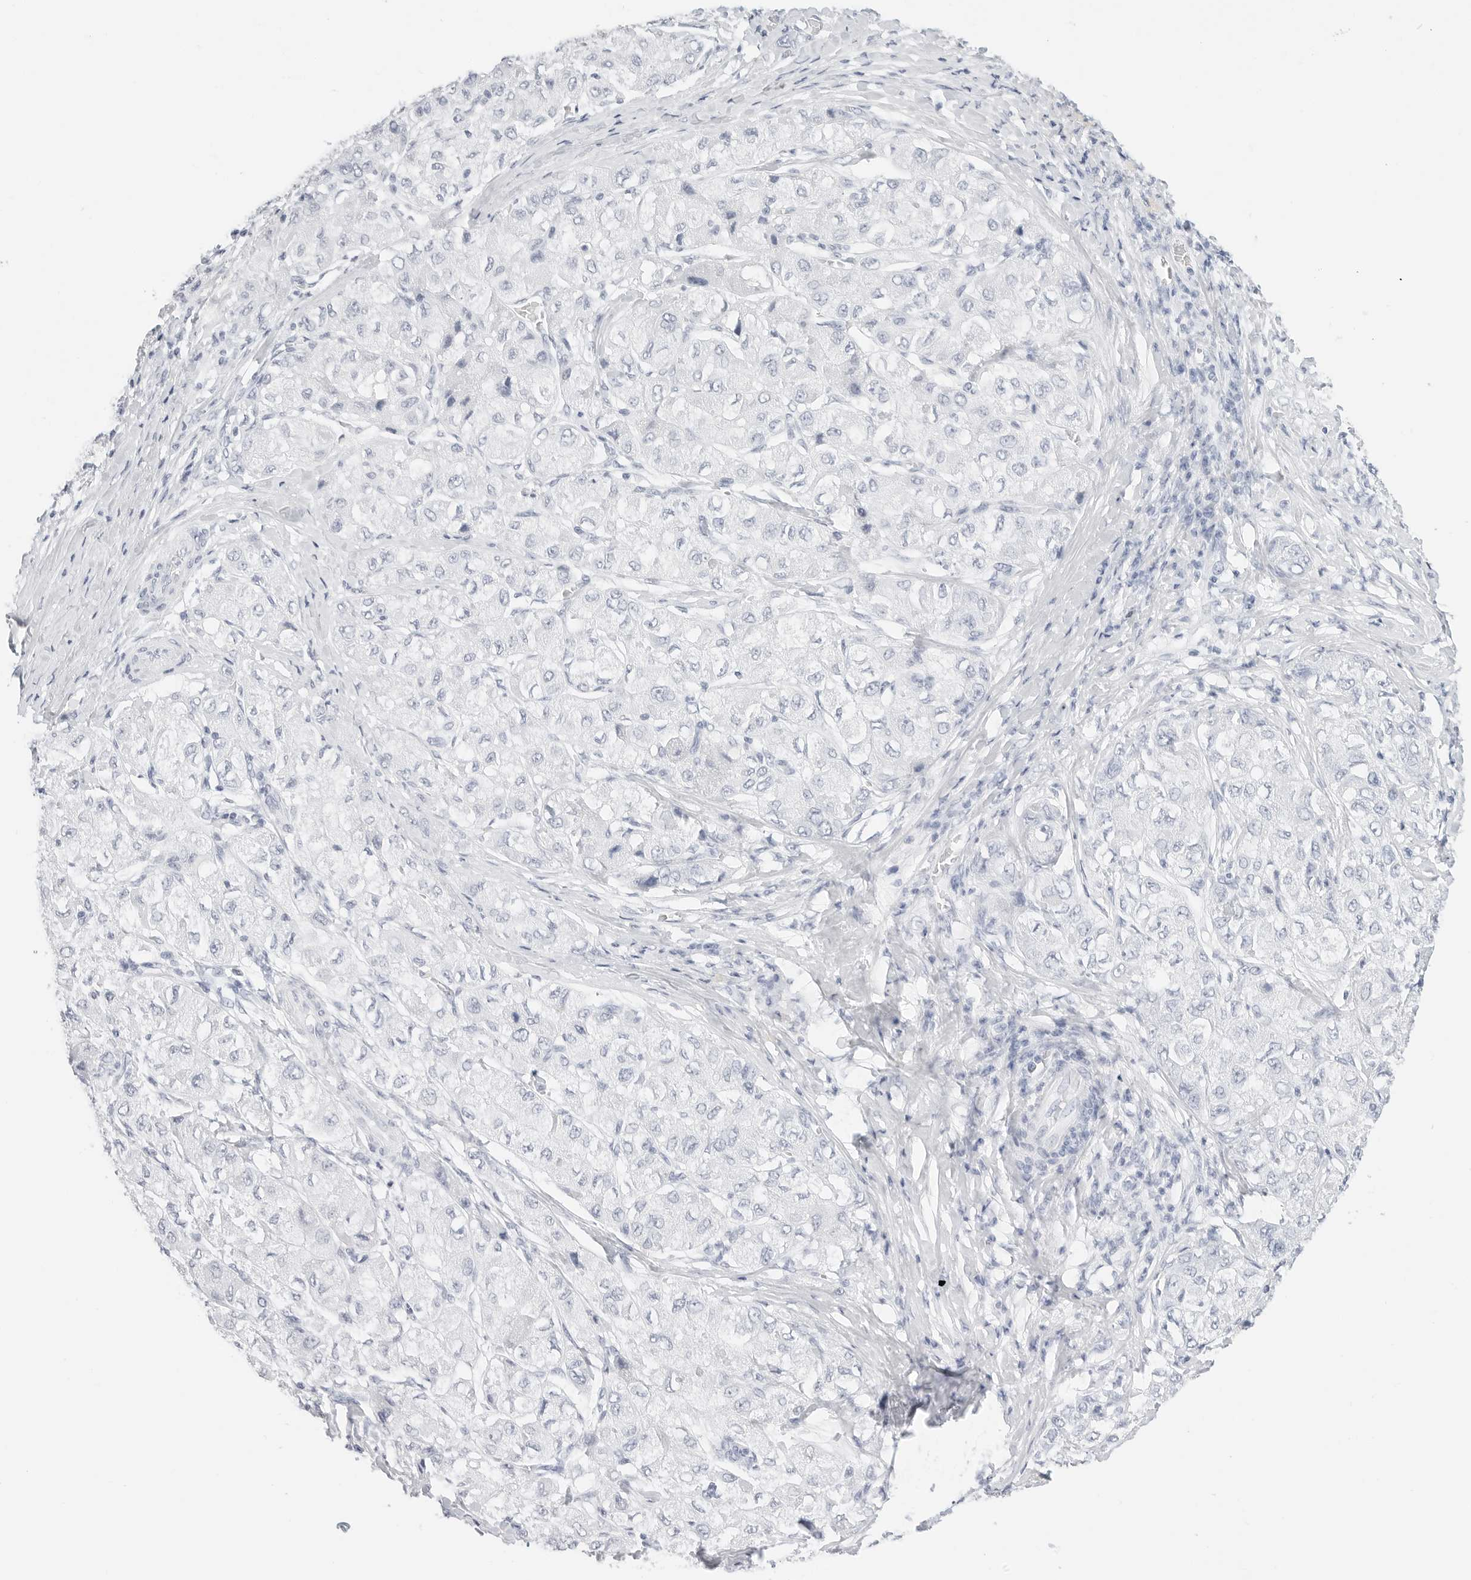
{"staining": {"intensity": "negative", "quantity": "none", "location": "none"}, "tissue": "liver cancer", "cell_type": "Tumor cells", "image_type": "cancer", "snomed": [{"axis": "morphology", "description": "Carcinoma, Hepatocellular, NOS"}, {"axis": "topography", "description": "Liver"}], "caption": "High magnification brightfield microscopy of liver cancer (hepatocellular carcinoma) stained with DAB (3,3'-diaminobenzidine) (brown) and counterstained with hematoxylin (blue): tumor cells show no significant expression.", "gene": "TFF2", "patient": {"sex": "male", "age": 80}}